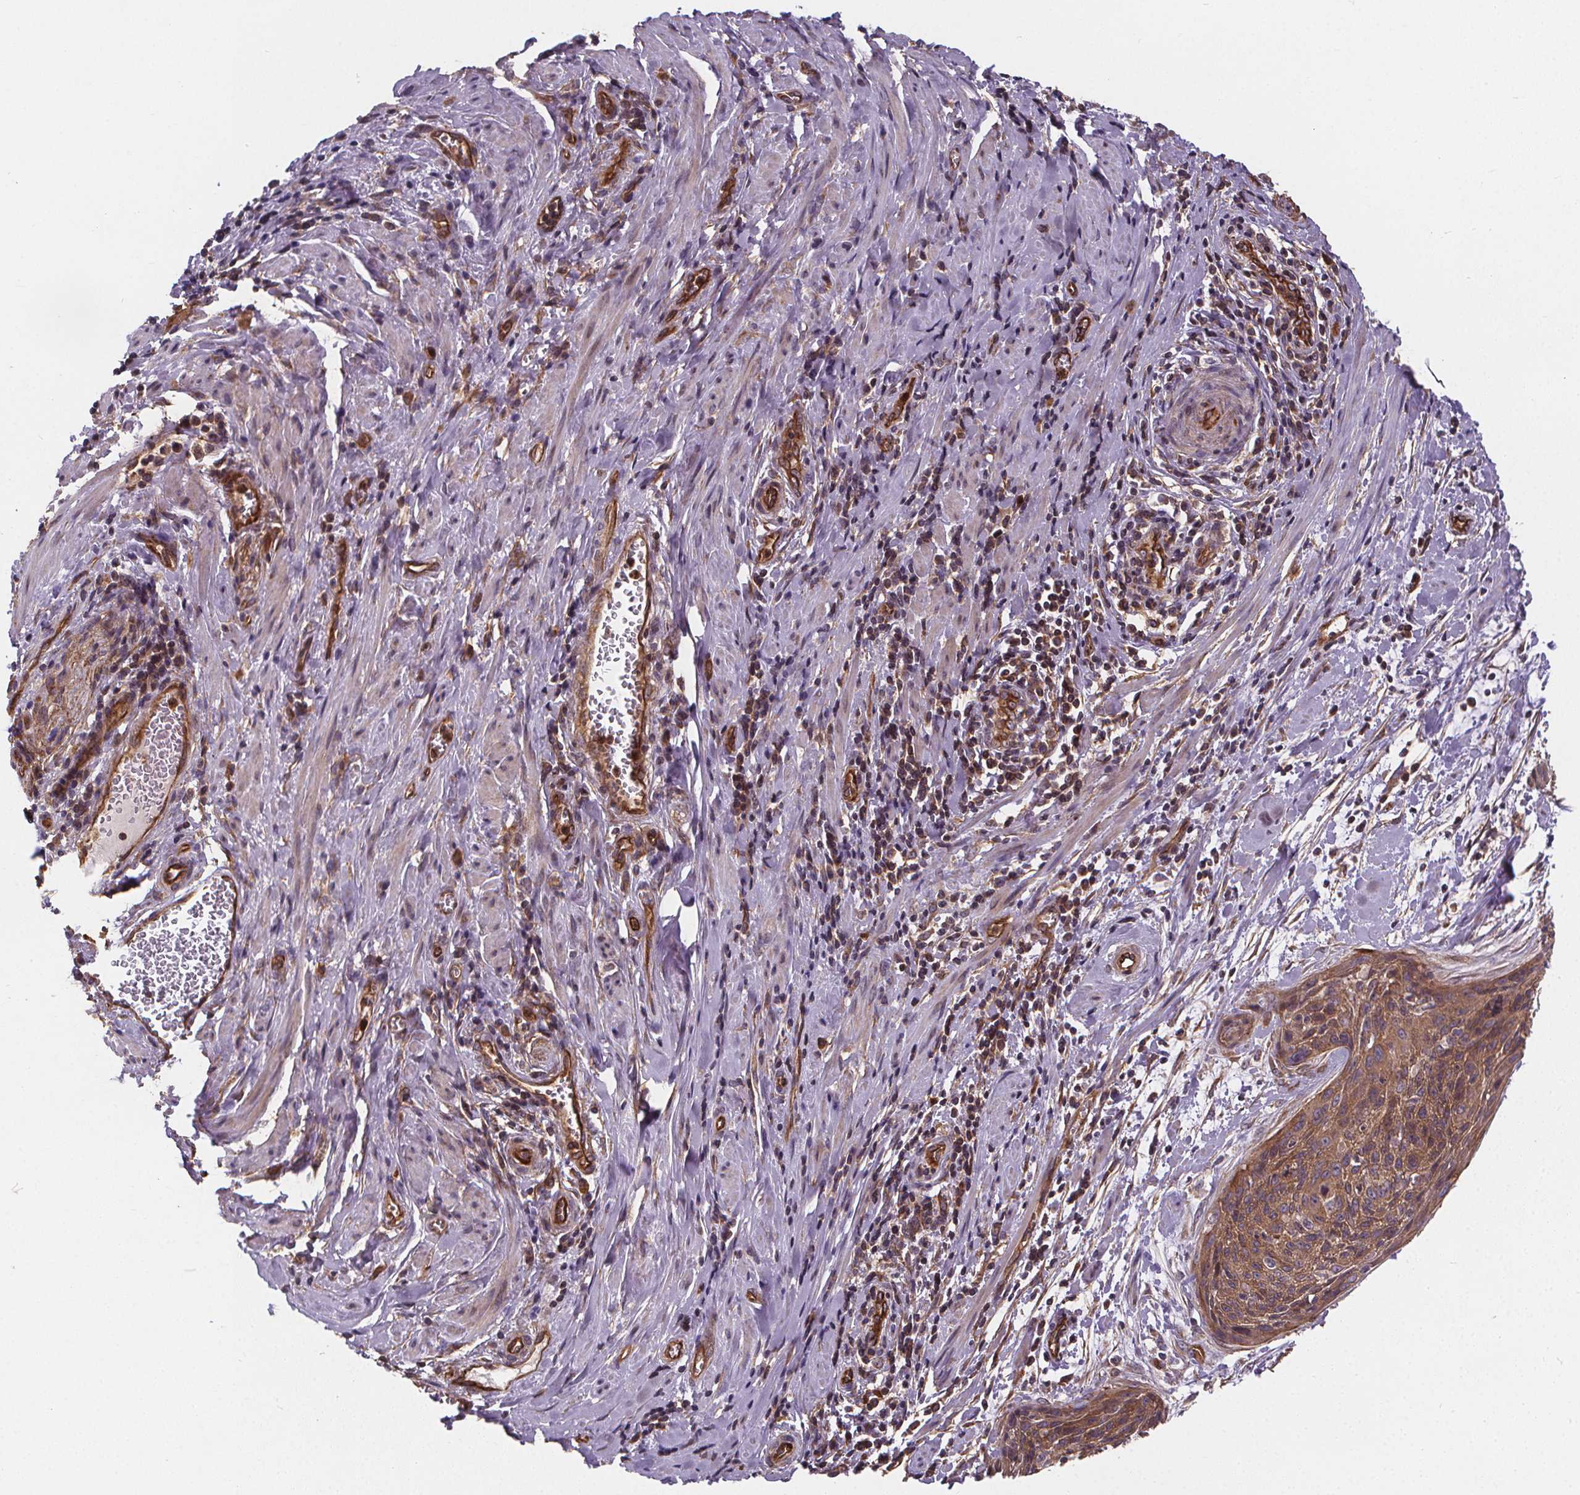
{"staining": {"intensity": "moderate", "quantity": ">75%", "location": "cytoplasmic/membranous"}, "tissue": "cervical cancer", "cell_type": "Tumor cells", "image_type": "cancer", "snomed": [{"axis": "morphology", "description": "Squamous cell carcinoma, NOS"}, {"axis": "topography", "description": "Cervix"}], "caption": "Human cervical cancer (squamous cell carcinoma) stained with a brown dye demonstrates moderate cytoplasmic/membranous positive staining in approximately >75% of tumor cells.", "gene": "CLINT1", "patient": {"sex": "female", "age": 55}}